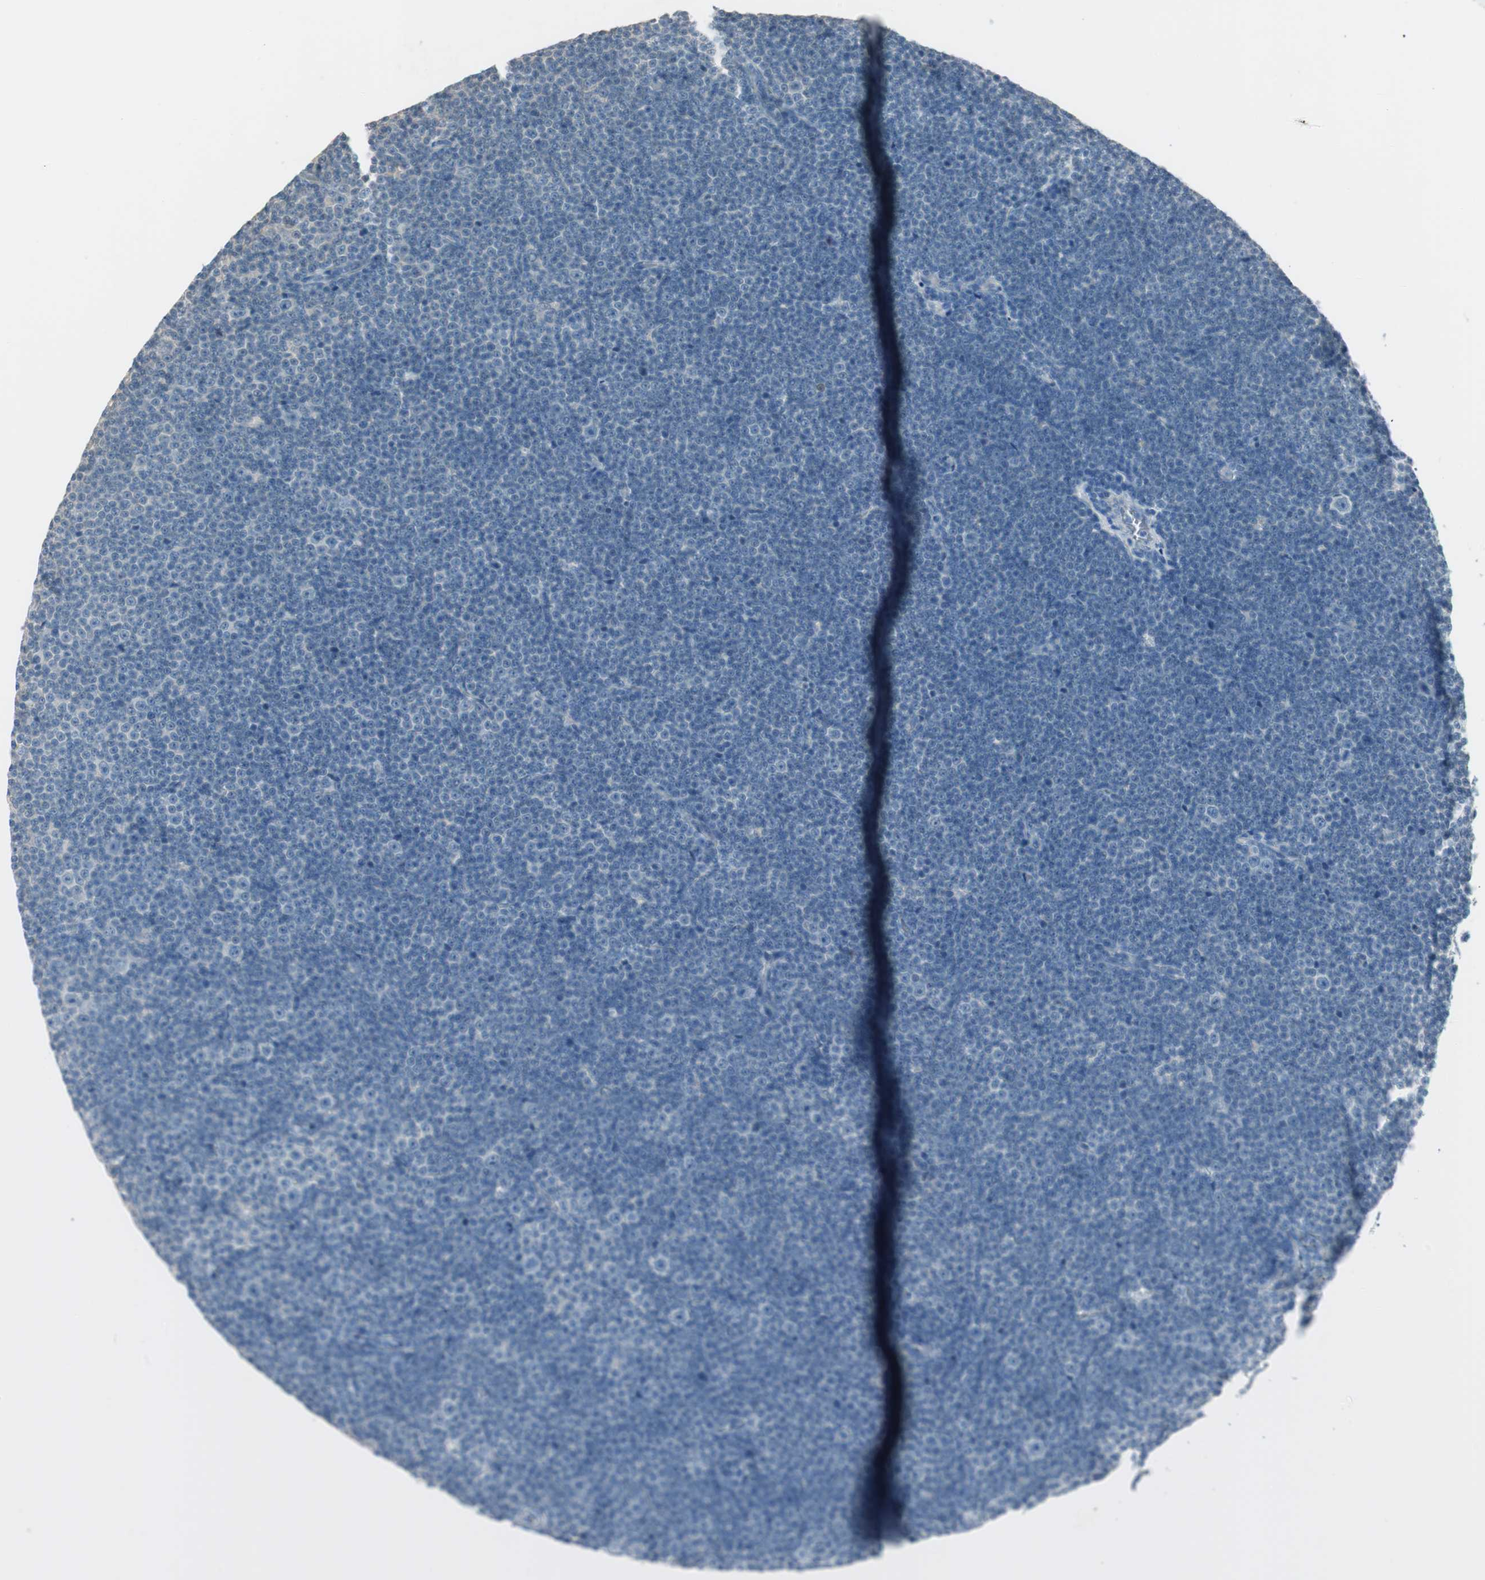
{"staining": {"intensity": "negative", "quantity": "none", "location": "none"}, "tissue": "lymphoma", "cell_type": "Tumor cells", "image_type": "cancer", "snomed": [{"axis": "morphology", "description": "Malignant lymphoma, non-Hodgkin's type, Low grade"}, {"axis": "topography", "description": "Lymph node"}], "caption": "Immunohistochemical staining of lymphoma shows no significant expression in tumor cells. (DAB (3,3'-diaminobenzidine) immunohistochemistry (IHC) visualized using brightfield microscopy, high magnification).", "gene": "KHK", "patient": {"sex": "female", "age": 67}}